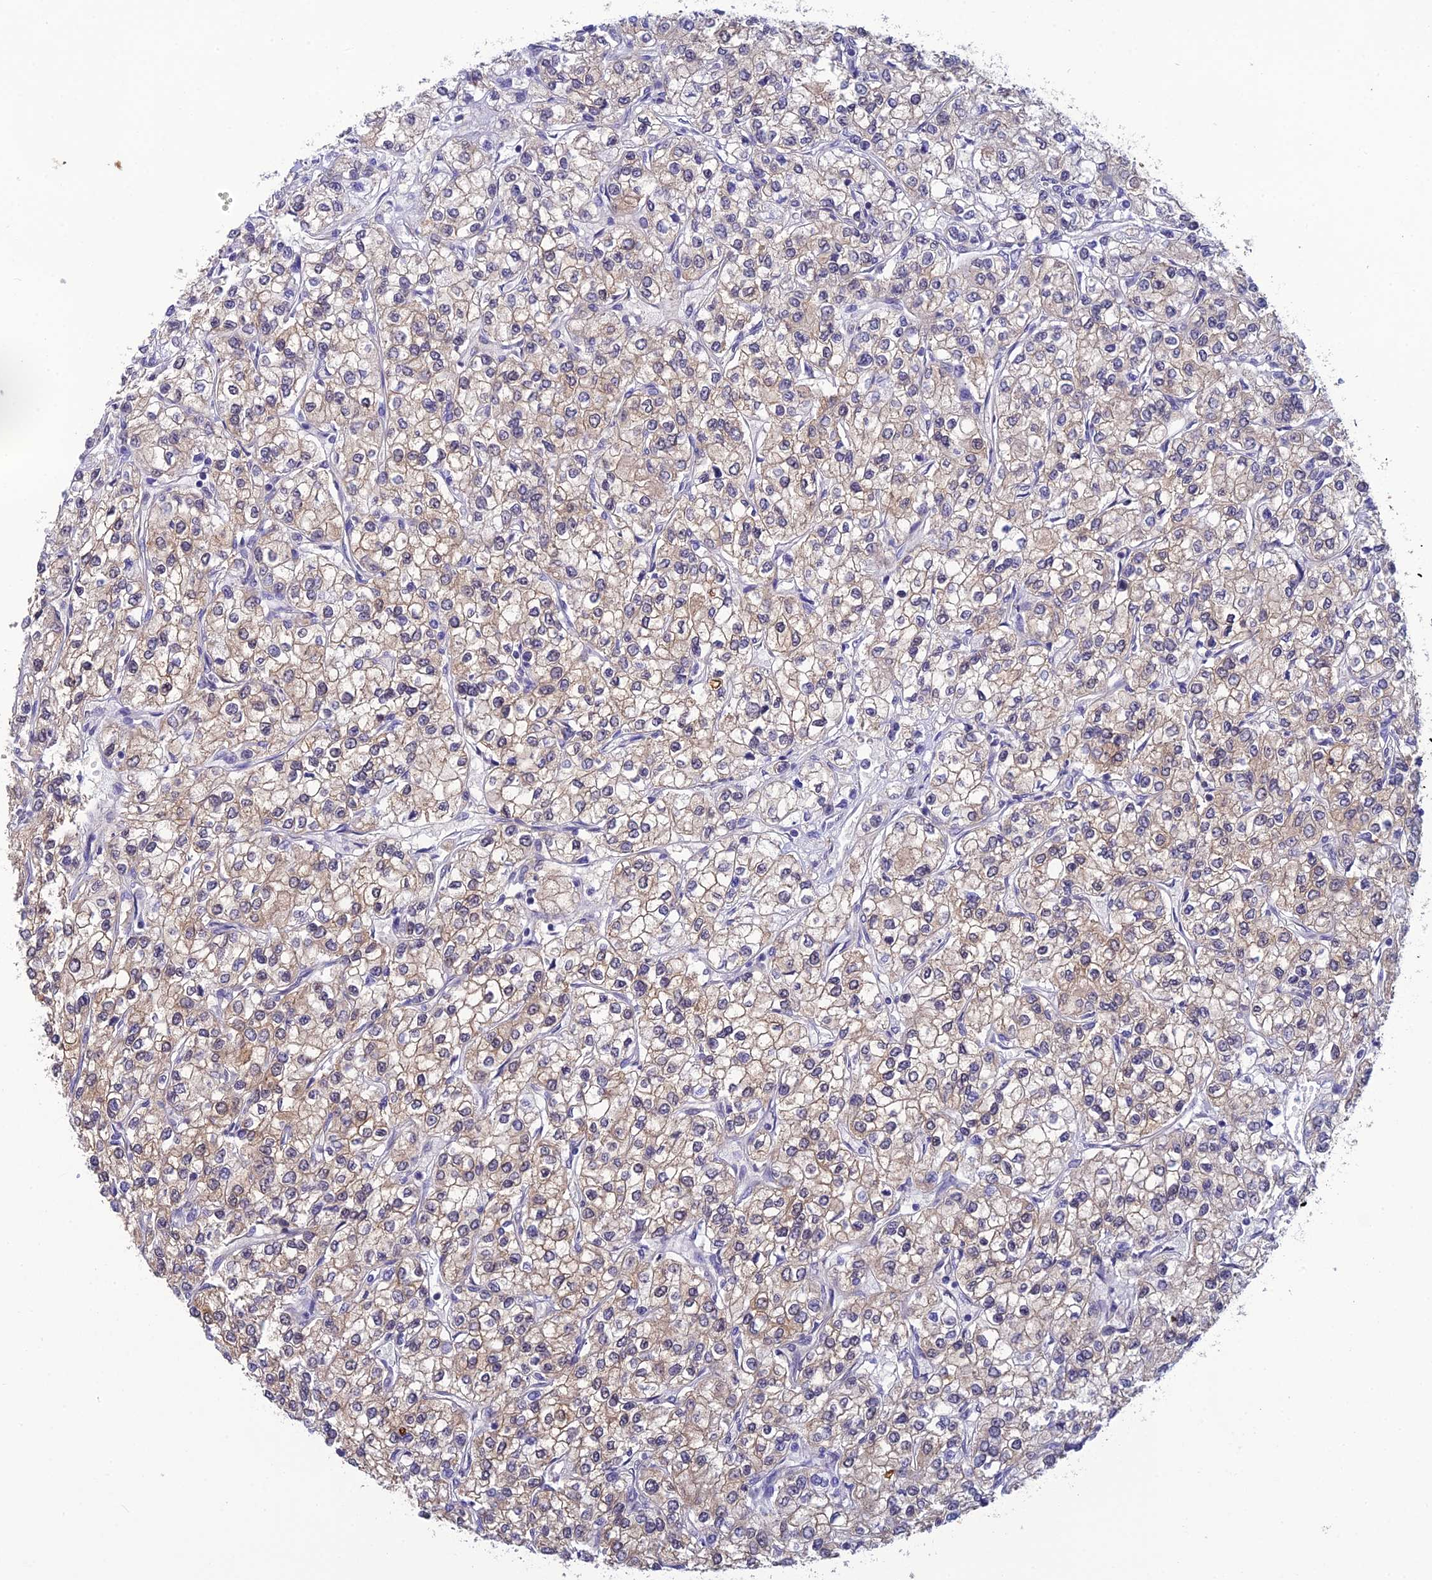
{"staining": {"intensity": "weak", "quantity": "<25%", "location": "cytoplasmic/membranous"}, "tissue": "renal cancer", "cell_type": "Tumor cells", "image_type": "cancer", "snomed": [{"axis": "morphology", "description": "Adenocarcinoma, NOS"}, {"axis": "topography", "description": "Kidney"}], "caption": "Histopathology image shows no protein expression in tumor cells of renal cancer tissue.", "gene": "HINT1", "patient": {"sex": "male", "age": 80}}